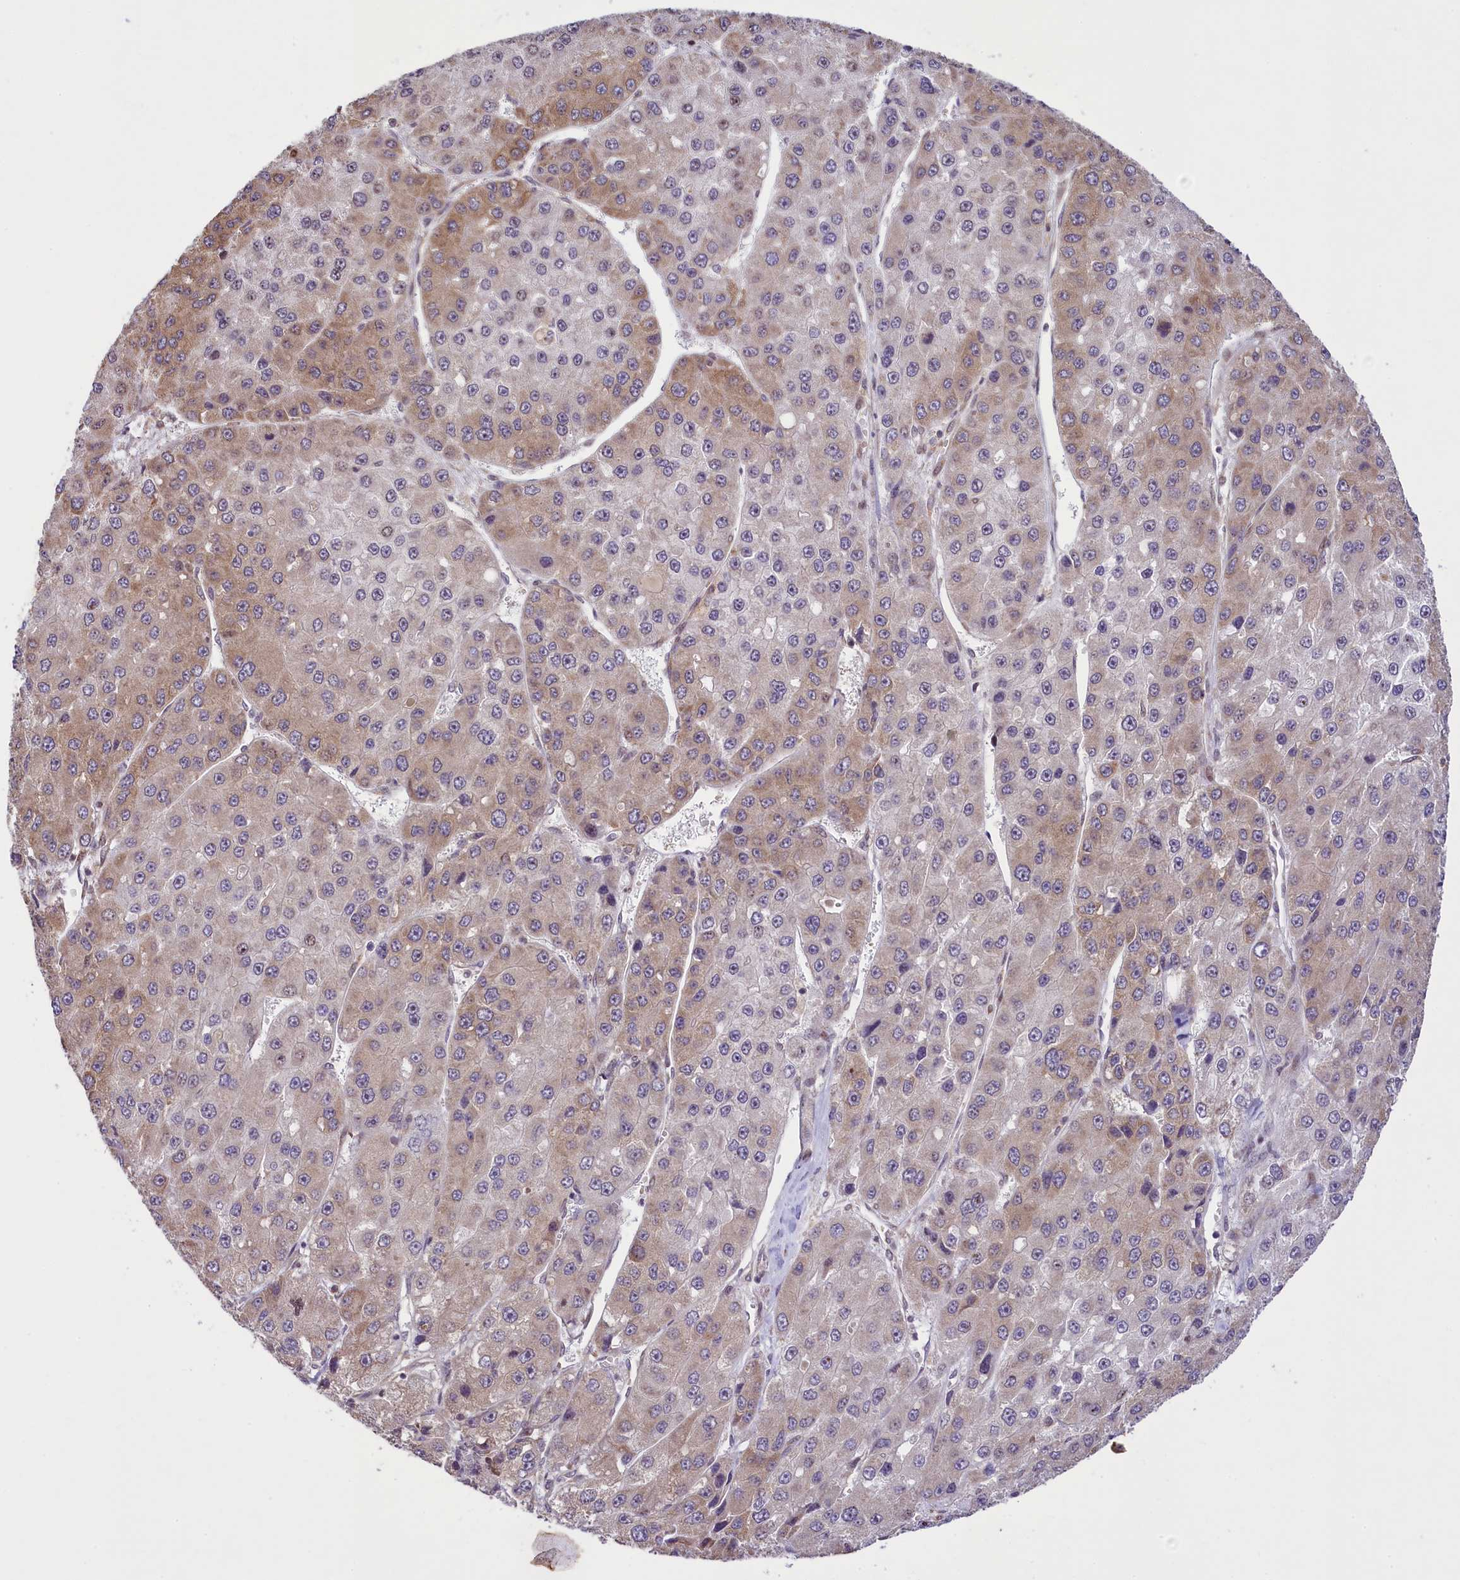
{"staining": {"intensity": "moderate", "quantity": "25%-75%", "location": "cytoplasmic/membranous"}, "tissue": "liver cancer", "cell_type": "Tumor cells", "image_type": "cancer", "snomed": [{"axis": "morphology", "description": "Carcinoma, Hepatocellular, NOS"}, {"axis": "topography", "description": "Liver"}], "caption": "Immunohistochemistry (IHC) of liver hepatocellular carcinoma shows medium levels of moderate cytoplasmic/membranous expression in about 25%-75% of tumor cells.", "gene": "RBBP8", "patient": {"sex": "female", "age": 73}}